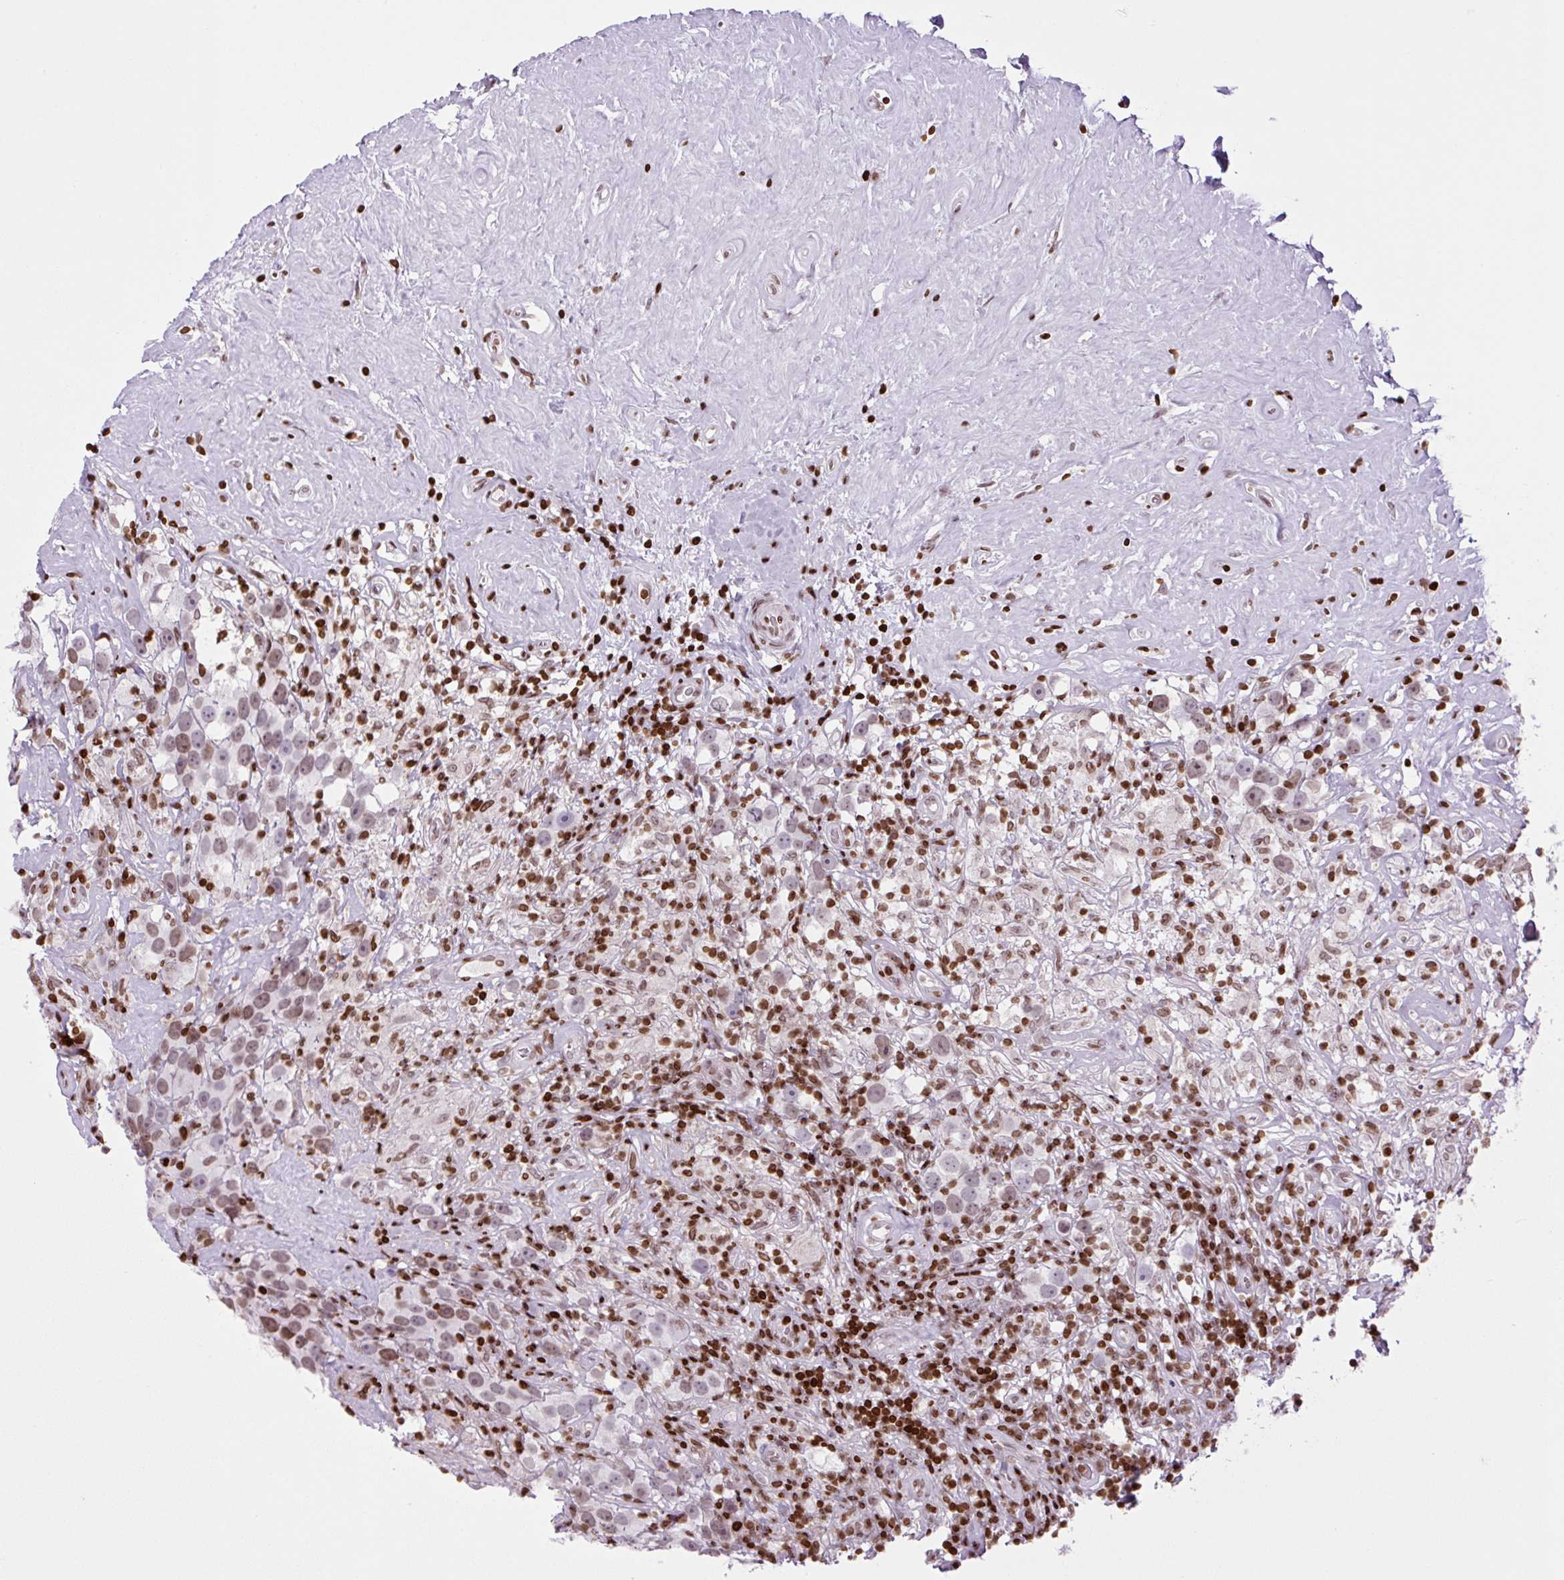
{"staining": {"intensity": "moderate", "quantity": ">75%", "location": "nuclear"}, "tissue": "testis cancer", "cell_type": "Tumor cells", "image_type": "cancer", "snomed": [{"axis": "morphology", "description": "Seminoma, NOS"}, {"axis": "topography", "description": "Testis"}], "caption": "Testis seminoma stained for a protein exhibits moderate nuclear positivity in tumor cells.", "gene": "H1-3", "patient": {"sex": "male", "age": 49}}